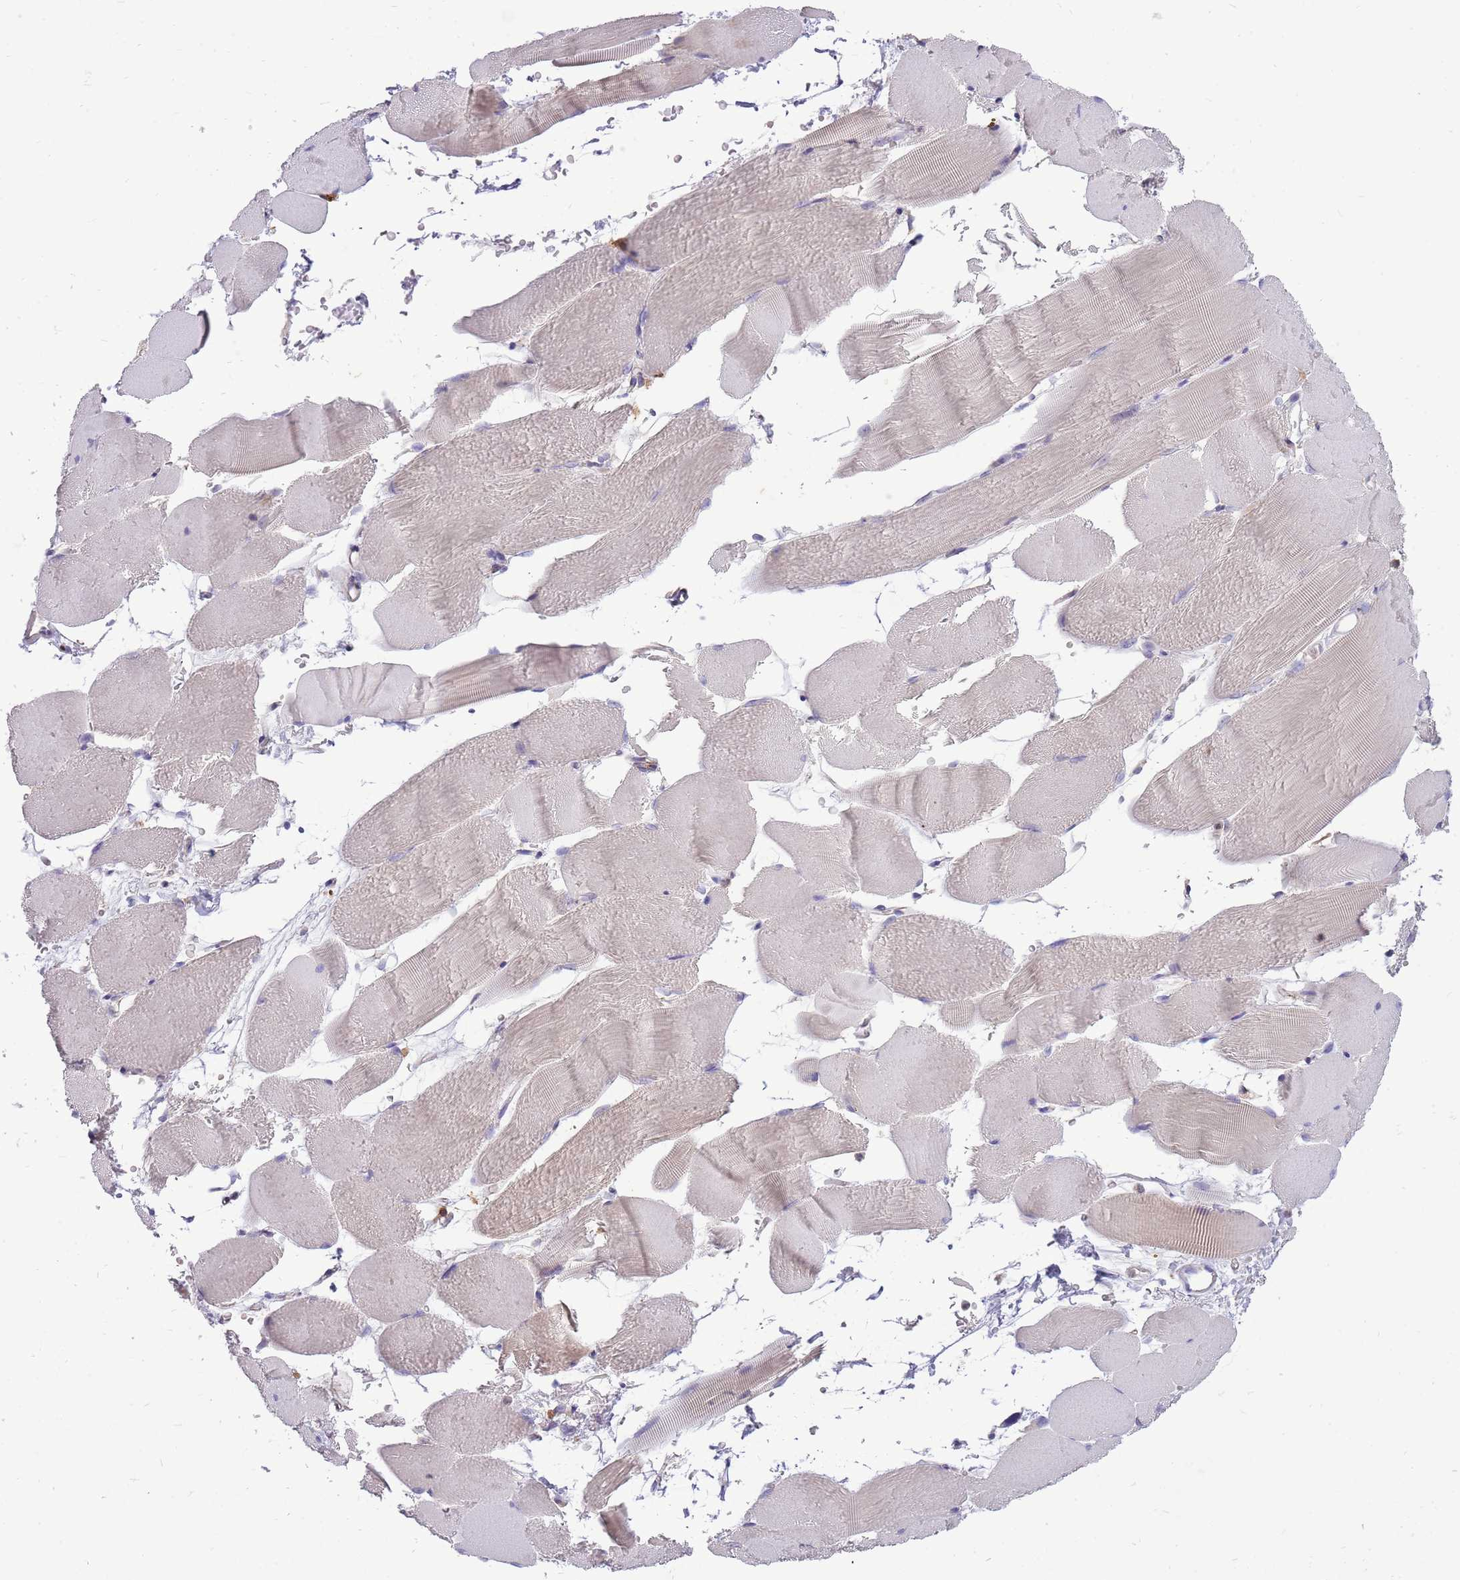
{"staining": {"intensity": "weak", "quantity": "<25%", "location": "cytoplasmic/membranous"}, "tissue": "skeletal muscle", "cell_type": "Myocytes", "image_type": "normal", "snomed": [{"axis": "morphology", "description": "Normal tissue, NOS"}, {"axis": "topography", "description": "Skeletal muscle"}, {"axis": "topography", "description": "Parathyroid gland"}], "caption": "Immunohistochemistry (IHC) histopathology image of benign human skeletal muscle stained for a protein (brown), which displays no expression in myocytes. (DAB immunohistochemistry, high magnification).", "gene": "WDR90", "patient": {"sex": "female", "age": 37}}